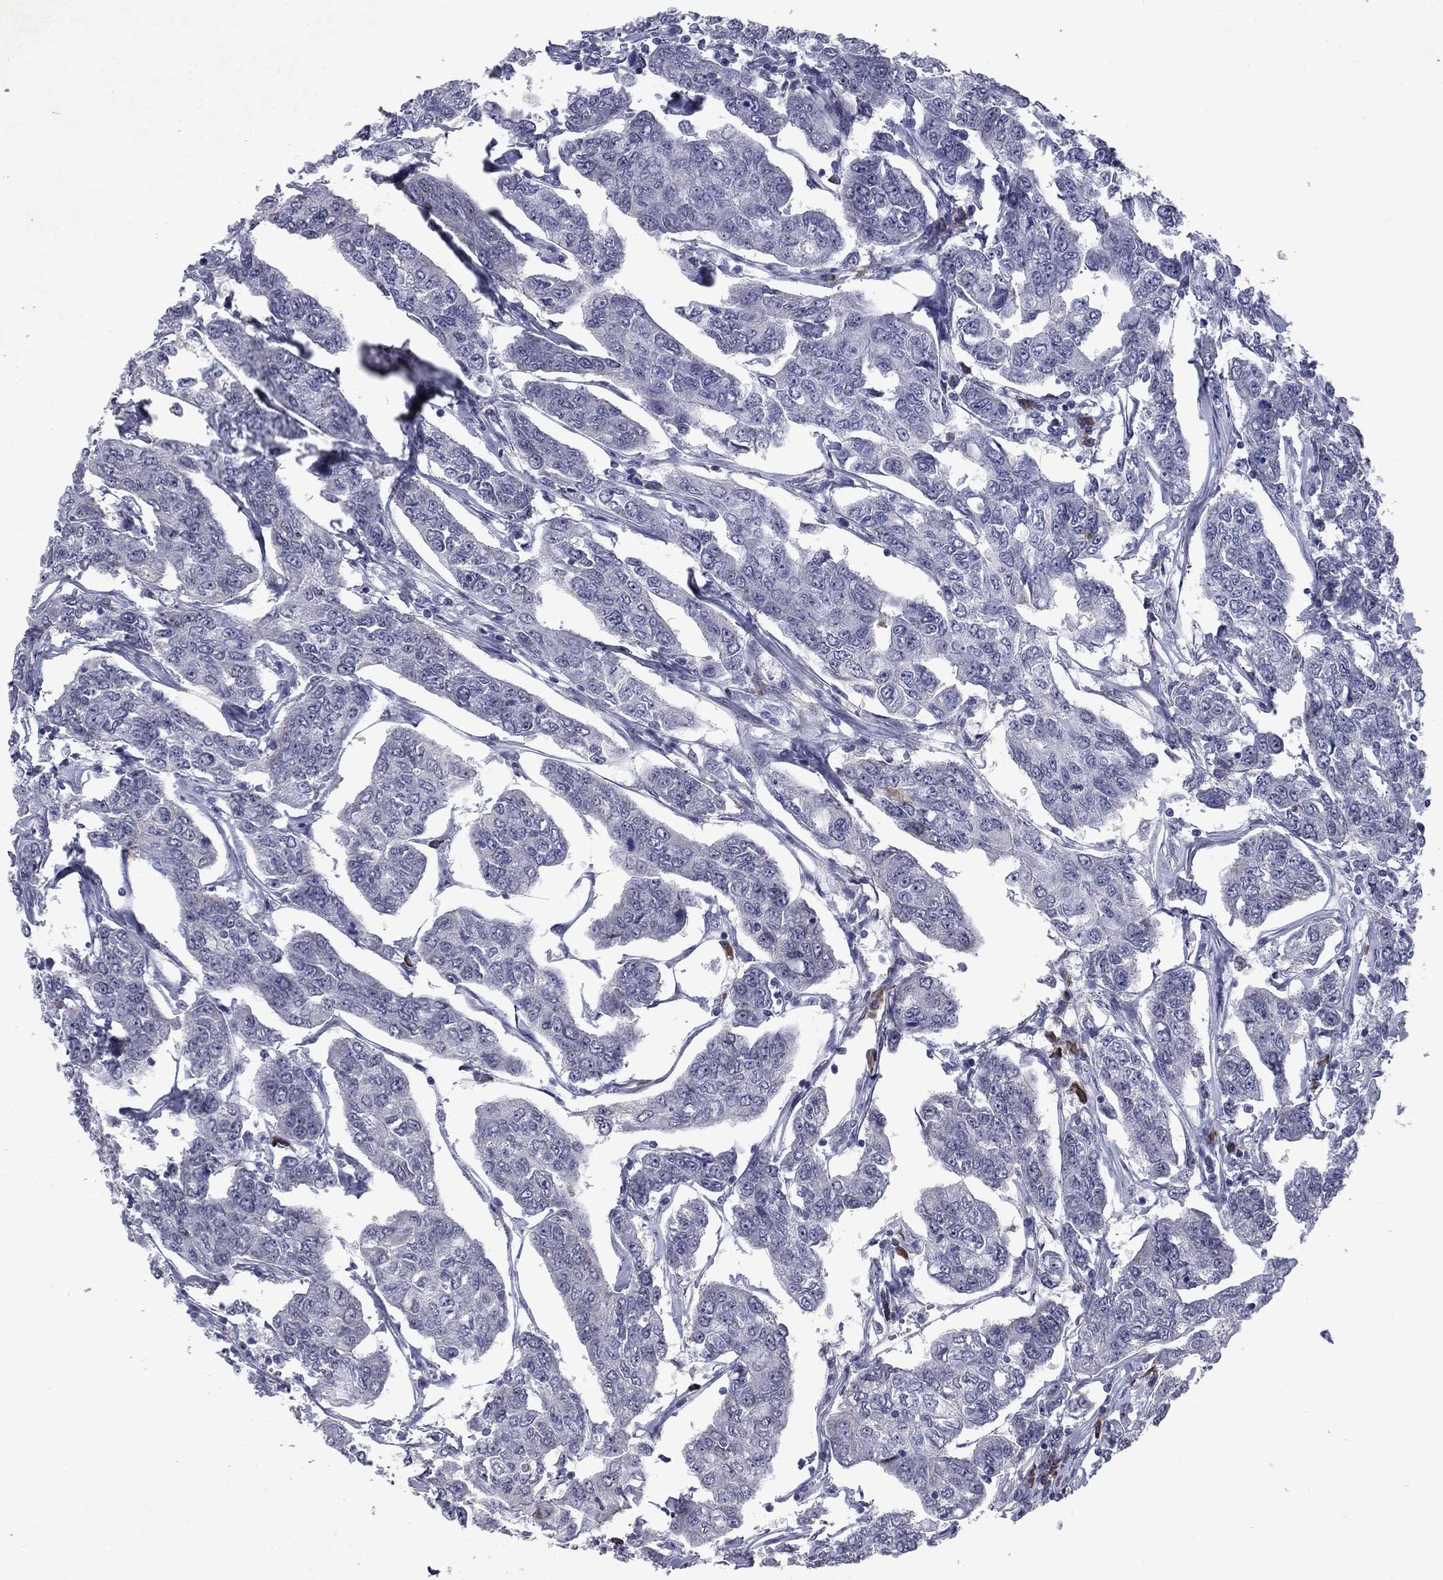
{"staining": {"intensity": "negative", "quantity": "none", "location": "none"}, "tissue": "breast cancer", "cell_type": "Tumor cells", "image_type": "cancer", "snomed": [{"axis": "morphology", "description": "Duct carcinoma"}, {"axis": "topography", "description": "Breast"}], "caption": "DAB immunohistochemical staining of human breast cancer (infiltrating ductal carcinoma) reveals no significant staining in tumor cells.", "gene": "ECM1", "patient": {"sex": "female", "age": 88}}